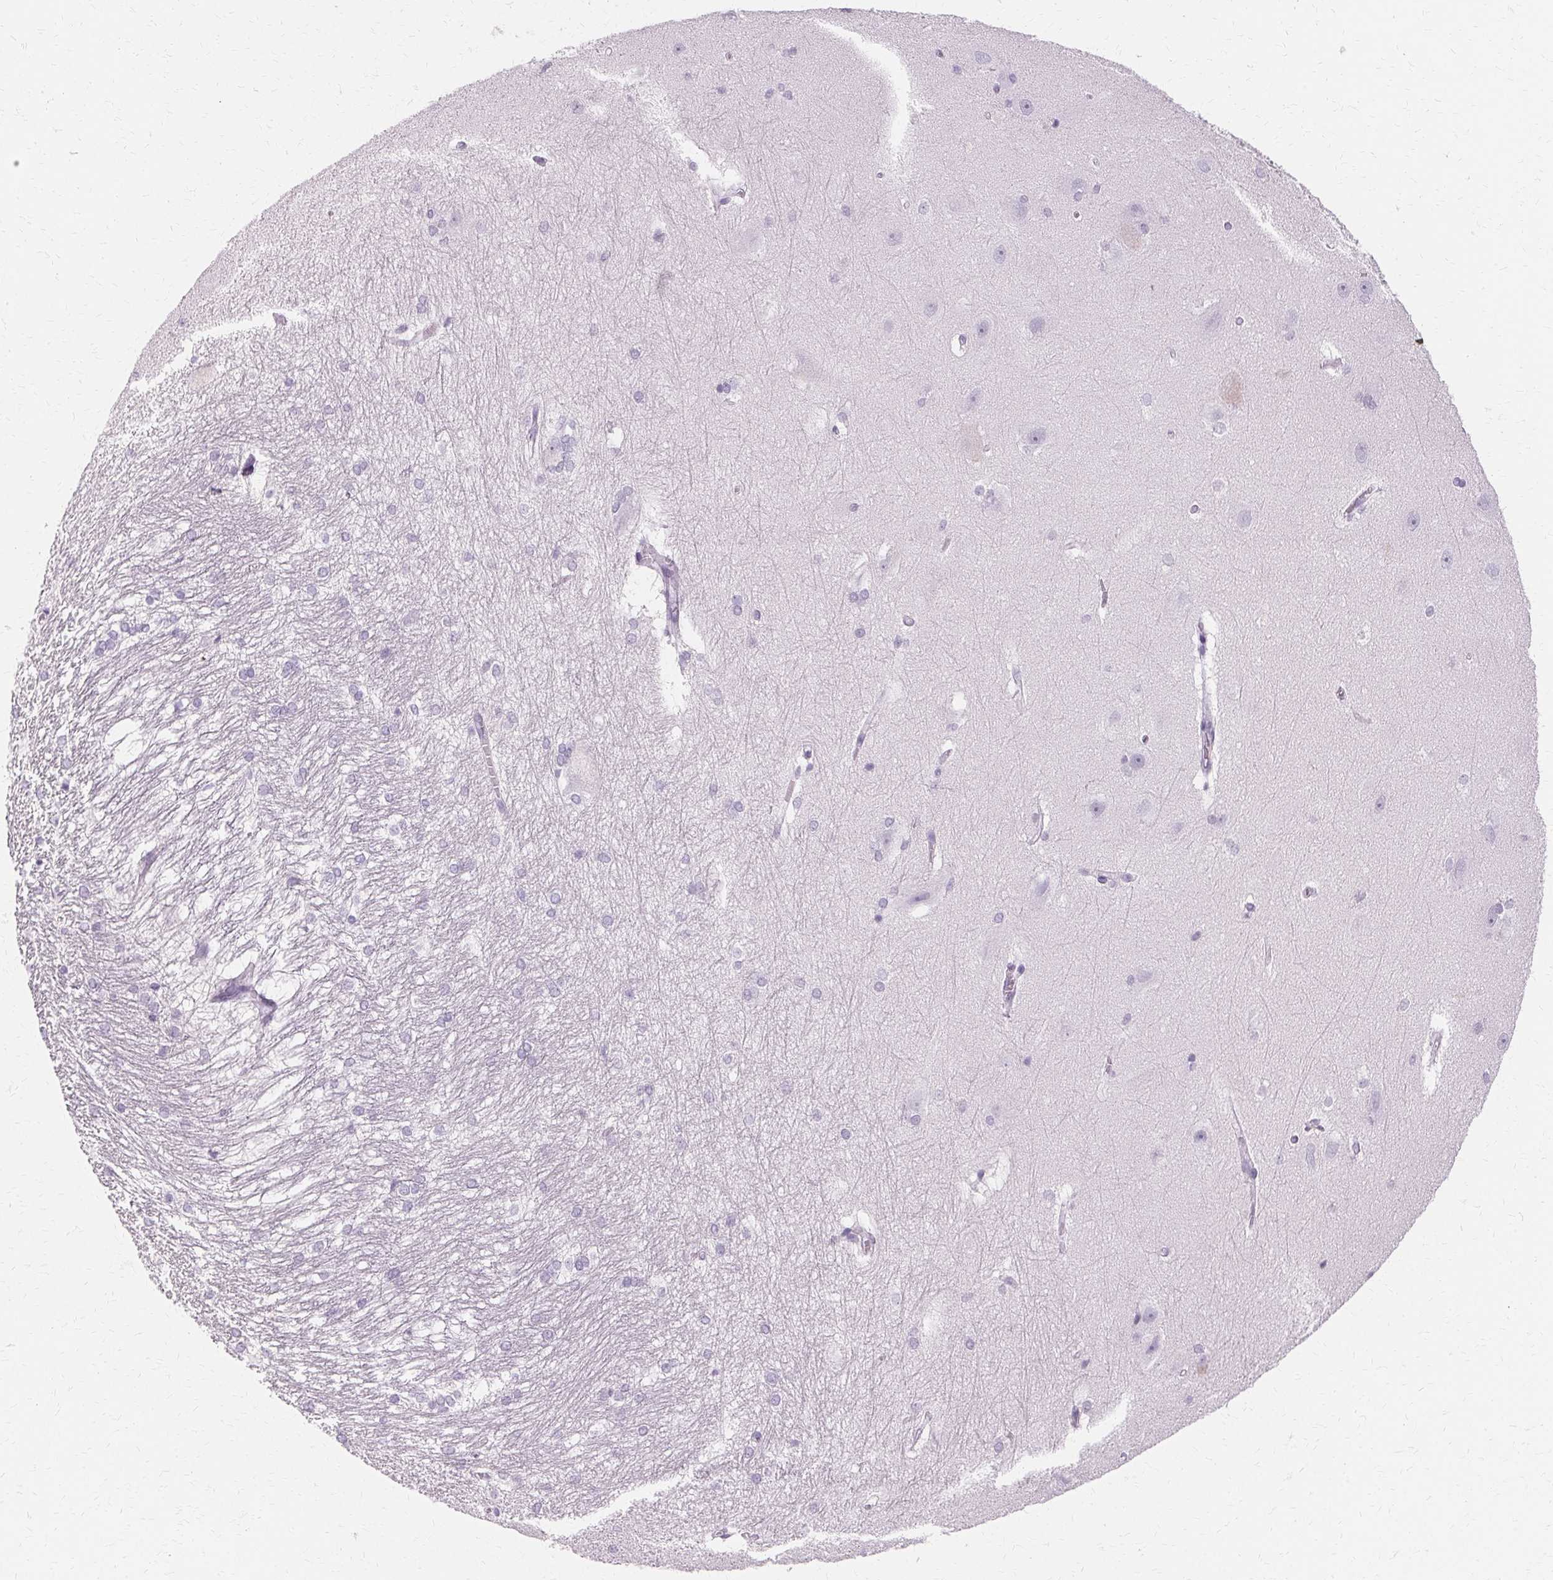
{"staining": {"intensity": "negative", "quantity": "none", "location": "none"}, "tissue": "hippocampus", "cell_type": "Glial cells", "image_type": "normal", "snomed": [{"axis": "morphology", "description": "Normal tissue, NOS"}, {"axis": "topography", "description": "Cerebral cortex"}, {"axis": "topography", "description": "Hippocampus"}], "caption": "Immunohistochemistry (IHC) histopathology image of normal hippocampus: human hippocampus stained with DAB reveals no significant protein expression in glial cells.", "gene": "KRT6A", "patient": {"sex": "female", "age": 19}}